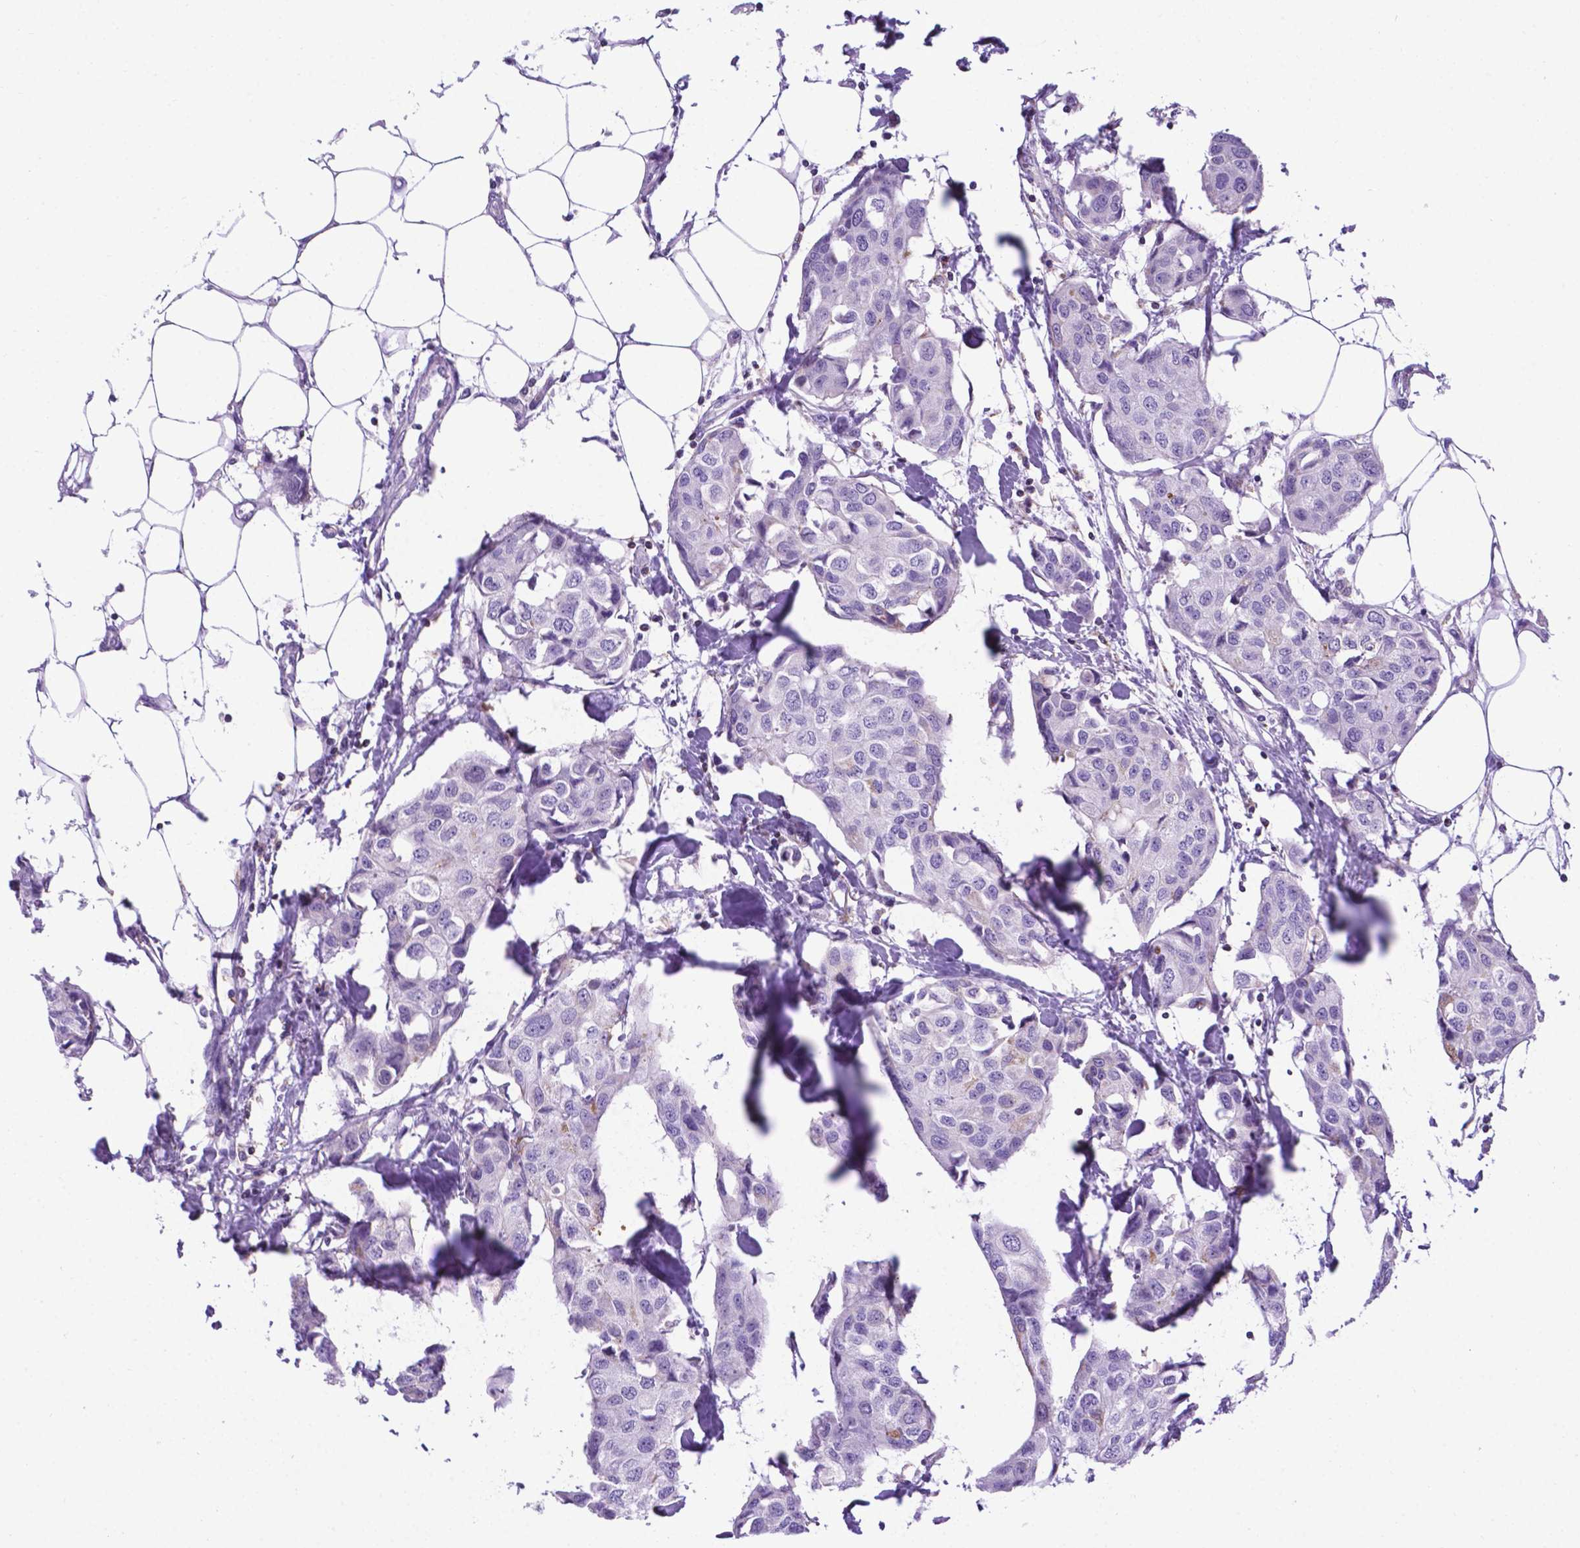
{"staining": {"intensity": "negative", "quantity": "none", "location": "none"}, "tissue": "breast cancer", "cell_type": "Tumor cells", "image_type": "cancer", "snomed": [{"axis": "morphology", "description": "Duct carcinoma"}, {"axis": "topography", "description": "Breast"}], "caption": "The photomicrograph shows no staining of tumor cells in infiltrating ductal carcinoma (breast). Brightfield microscopy of IHC stained with DAB (3,3'-diaminobenzidine) (brown) and hematoxylin (blue), captured at high magnification.", "gene": "POU3F3", "patient": {"sex": "female", "age": 80}}